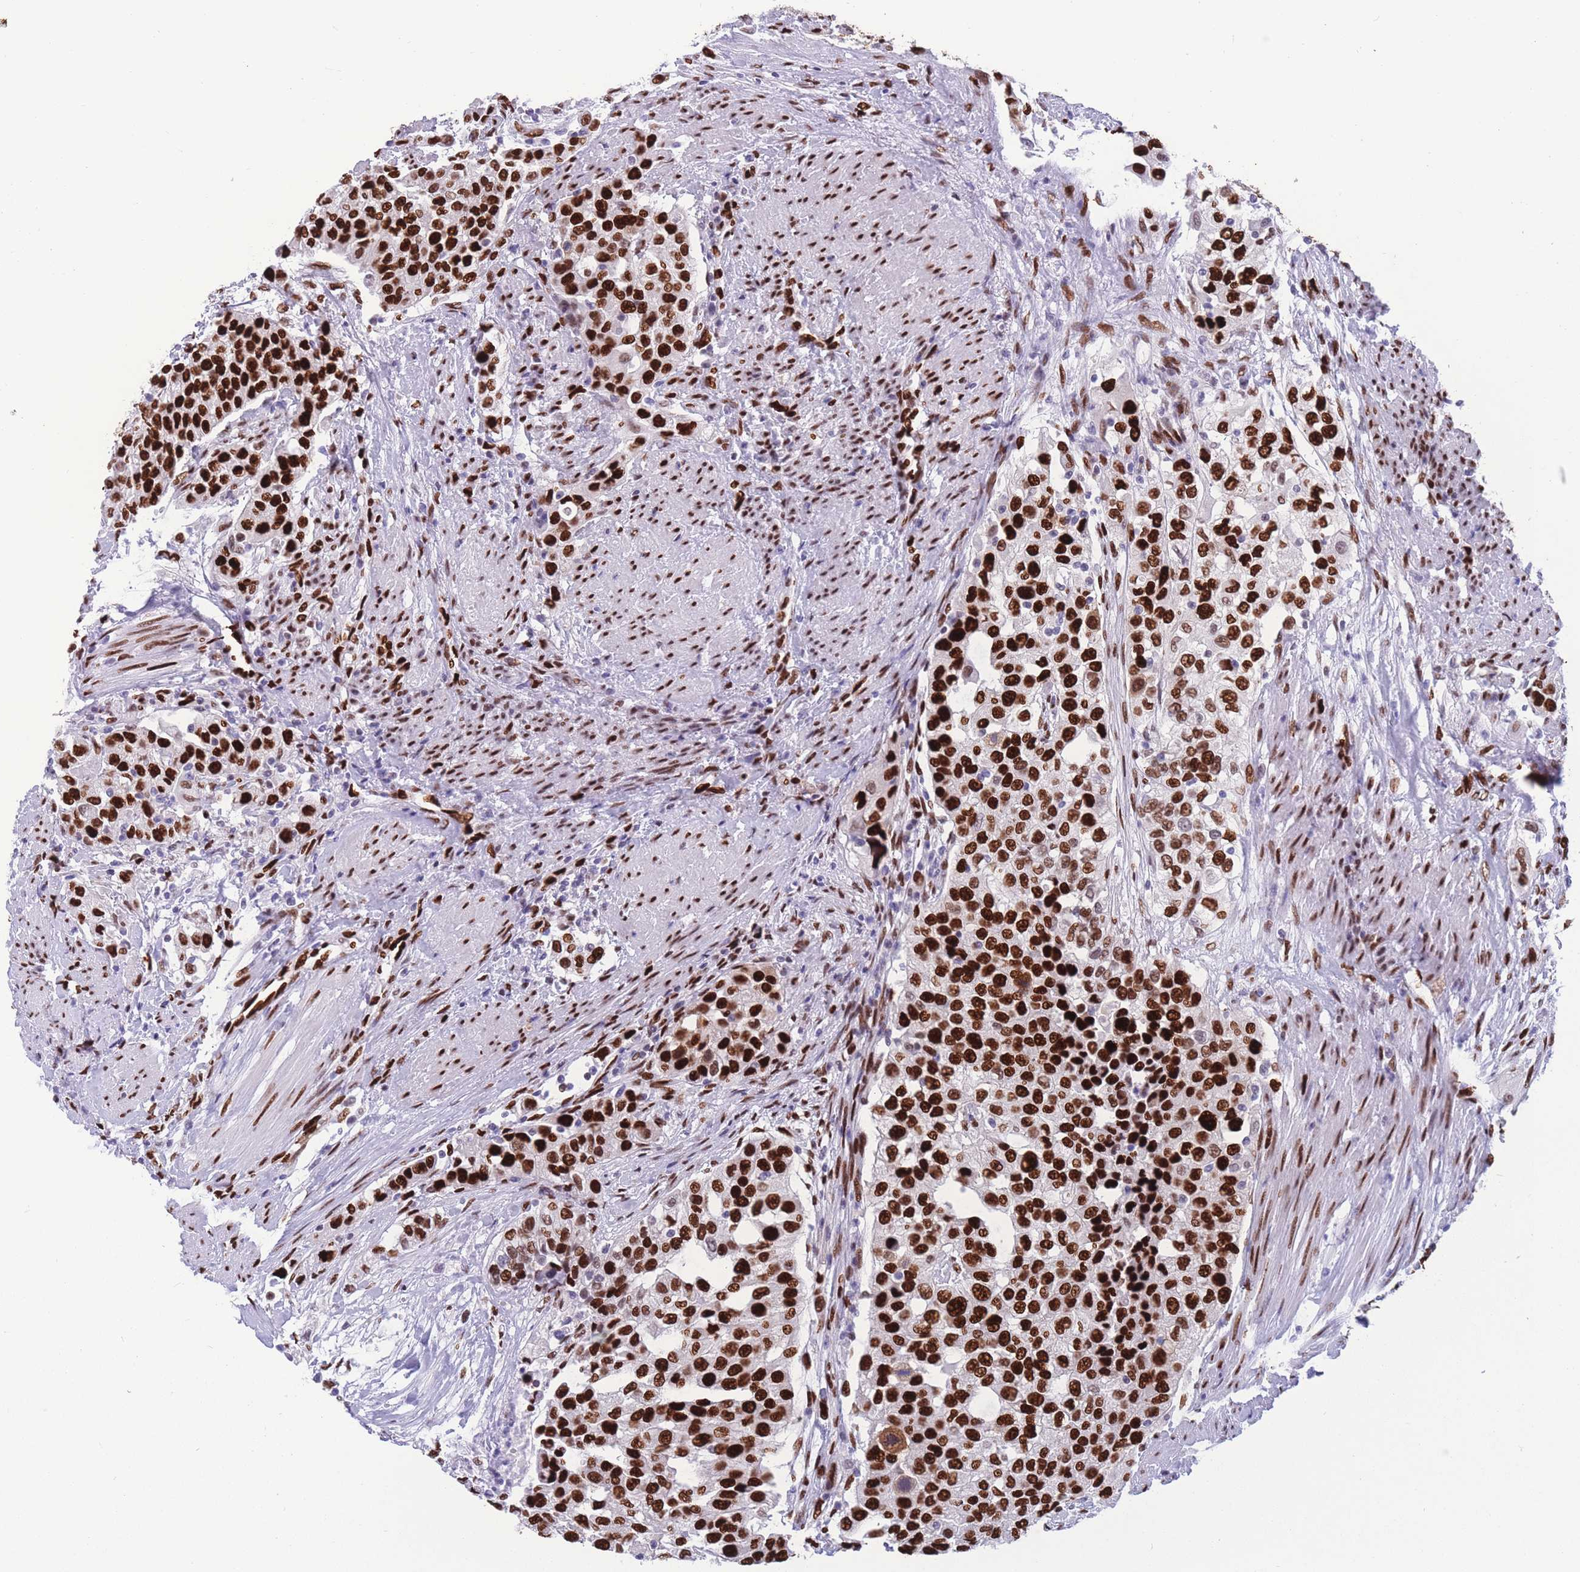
{"staining": {"intensity": "strong", "quantity": ">75%", "location": "nuclear"}, "tissue": "urothelial cancer", "cell_type": "Tumor cells", "image_type": "cancer", "snomed": [{"axis": "morphology", "description": "Urothelial carcinoma, High grade"}, {"axis": "topography", "description": "Urinary bladder"}], "caption": "IHC image of neoplastic tissue: high-grade urothelial carcinoma stained using IHC displays high levels of strong protein expression localized specifically in the nuclear of tumor cells, appearing as a nuclear brown color.", "gene": "NASP", "patient": {"sex": "female", "age": 80}}